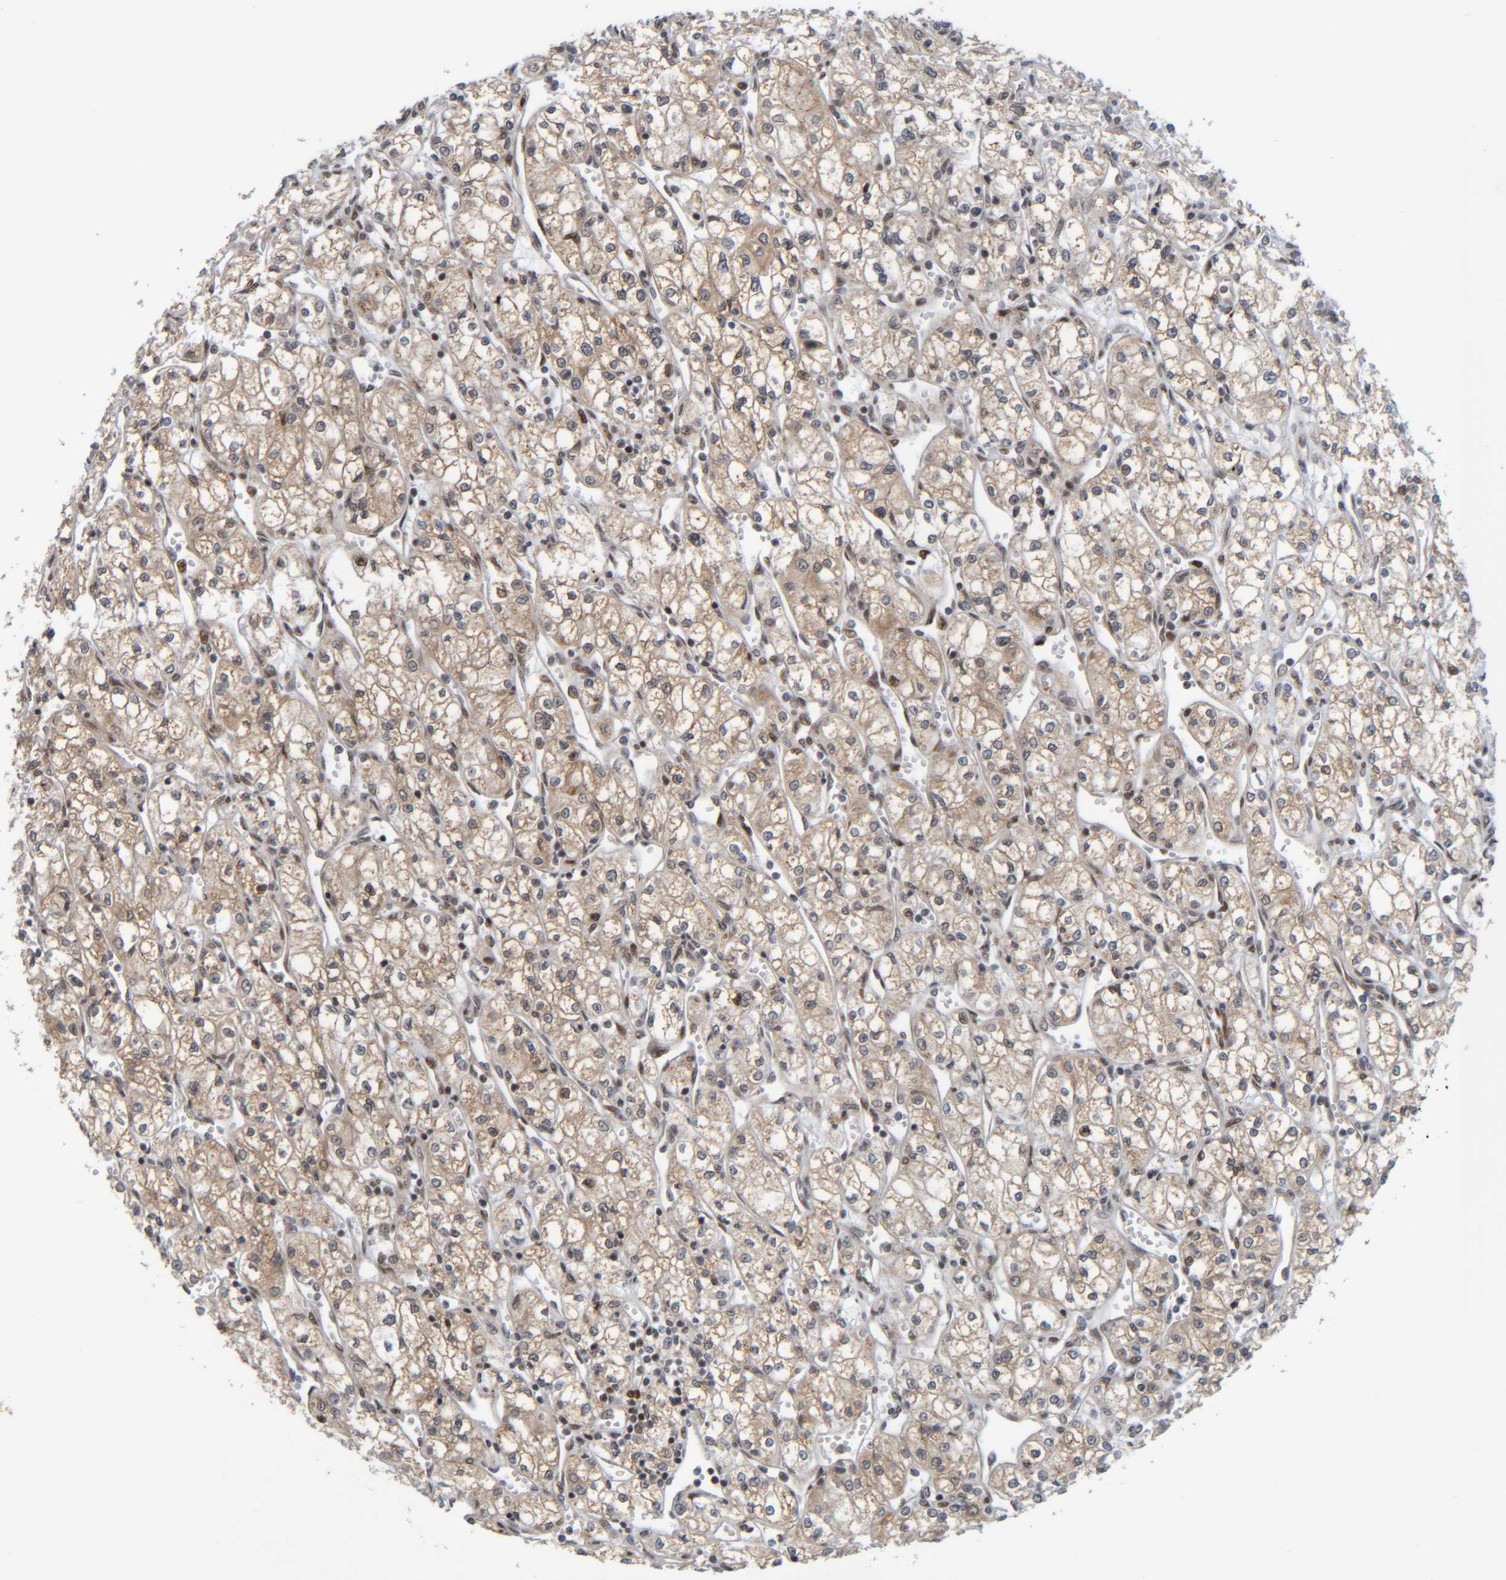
{"staining": {"intensity": "weak", "quantity": "<25%", "location": "cytoplasmic/membranous"}, "tissue": "renal cancer", "cell_type": "Tumor cells", "image_type": "cancer", "snomed": [{"axis": "morphology", "description": "Adenocarcinoma, NOS"}, {"axis": "topography", "description": "Kidney"}], "caption": "The photomicrograph displays no significant staining in tumor cells of renal cancer (adenocarcinoma).", "gene": "CCDC57", "patient": {"sex": "male", "age": 59}}